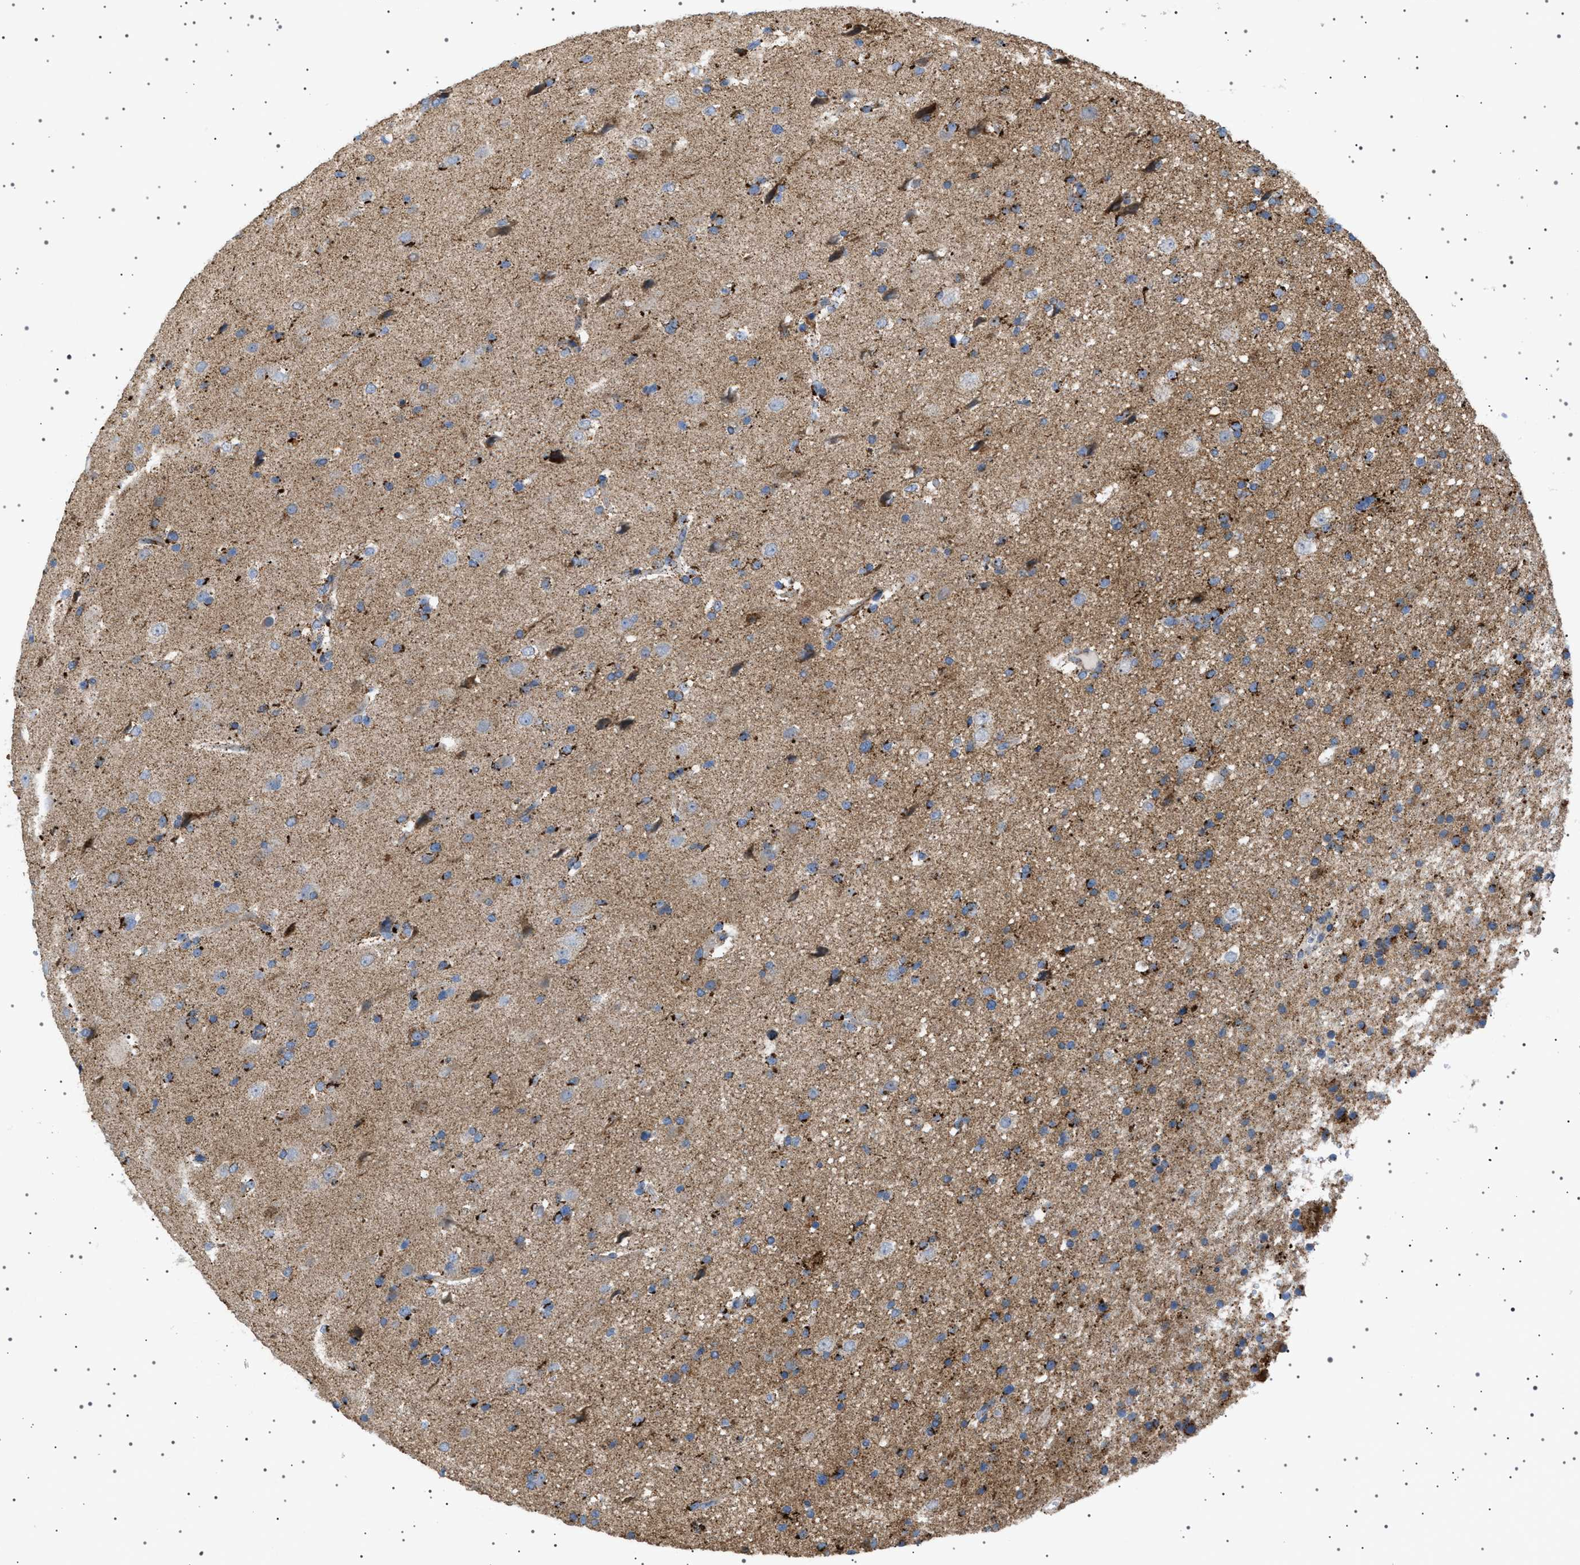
{"staining": {"intensity": "strong", "quantity": "<25%", "location": "cytoplasmic/membranous"}, "tissue": "glioma", "cell_type": "Tumor cells", "image_type": "cancer", "snomed": [{"axis": "morphology", "description": "Glioma, malignant, High grade"}, {"axis": "topography", "description": "Brain"}], "caption": "An image of malignant high-grade glioma stained for a protein exhibits strong cytoplasmic/membranous brown staining in tumor cells. (Stains: DAB in brown, nuclei in blue, Microscopy: brightfield microscopy at high magnification).", "gene": "UBXN8", "patient": {"sex": "male", "age": 33}}